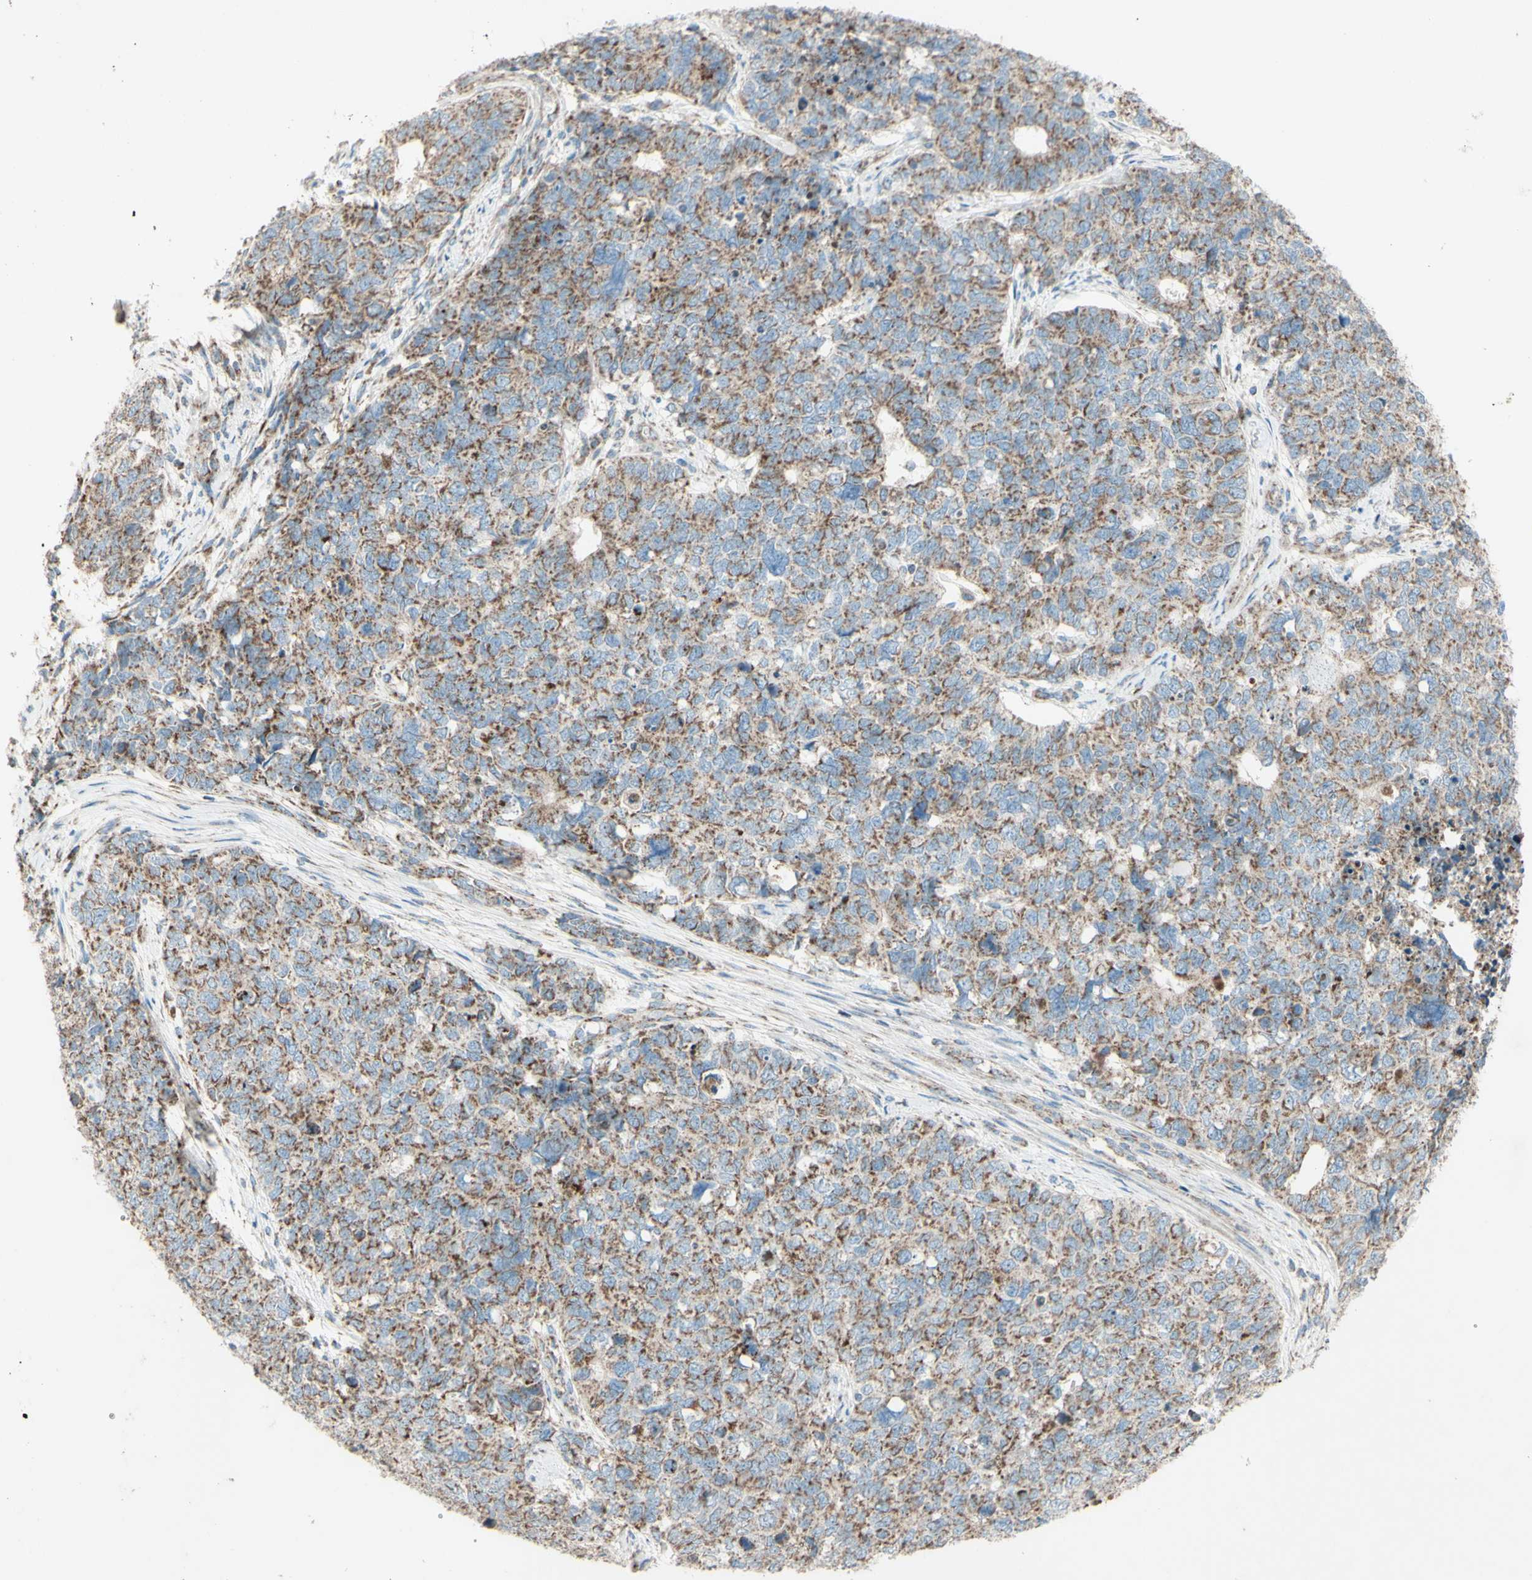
{"staining": {"intensity": "moderate", "quantity": ">75%", "location": "cytoplasmic/membranous"}, "tissue": "cervical cancer", "cell_type": "Tumor cells", "image_type": "cancer", "snomed": [{"axis": "morphology", "description": "Squamous cell carcinoma, NOS"}, {"axis": "topography", "description": "Cervix"}], "caption": "Protein expression analysis of human cervical squamous cell carcinoma reveals moderate cytoplasmic/membranous expression in about >75% of tumor cells.", "gene": "RHOT1", "patient": {"sex": "female", "age": 63}}